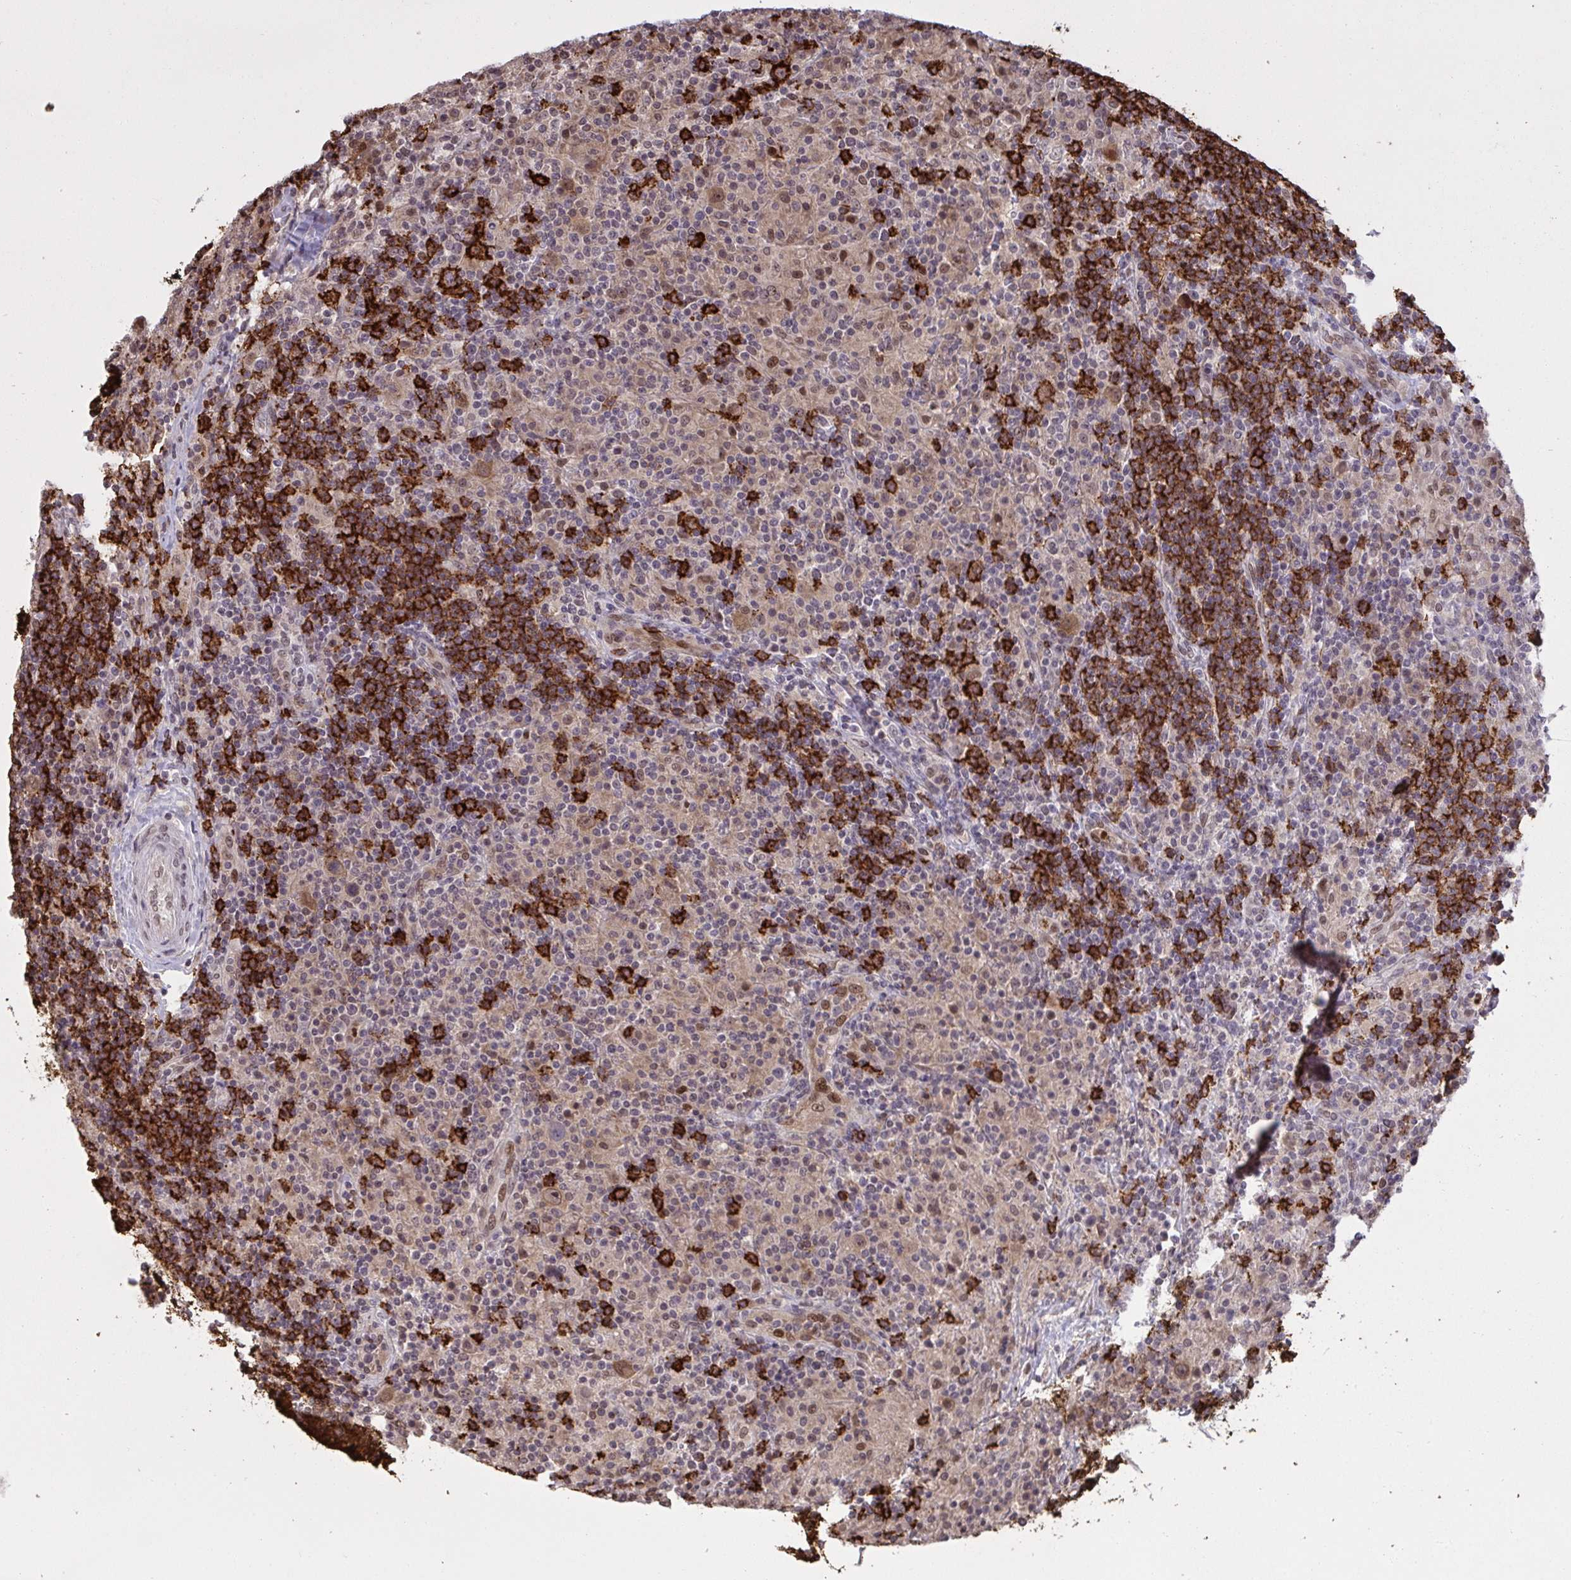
{"staining": {"intensity": "weak", "quantity": ">75%", "location": "cytoplasmic/membranous,nuclear"}, "tissue": "lymphoma", "cell_type": "Tumor cells", "image_type": "cancer", "snomed": [{"axis": "morphology", "description": "Hodgkin's disease, NOS"}, {"axis": "topography", "description": "Lymph node"}], "caption": "Lymphoma stained with IHC shows weak cytoplasmic/membranous and nuclear positivity in about >75% of tumor cells.", "gene": "UXT", "patient": {"sex": "male", "age": 70}}